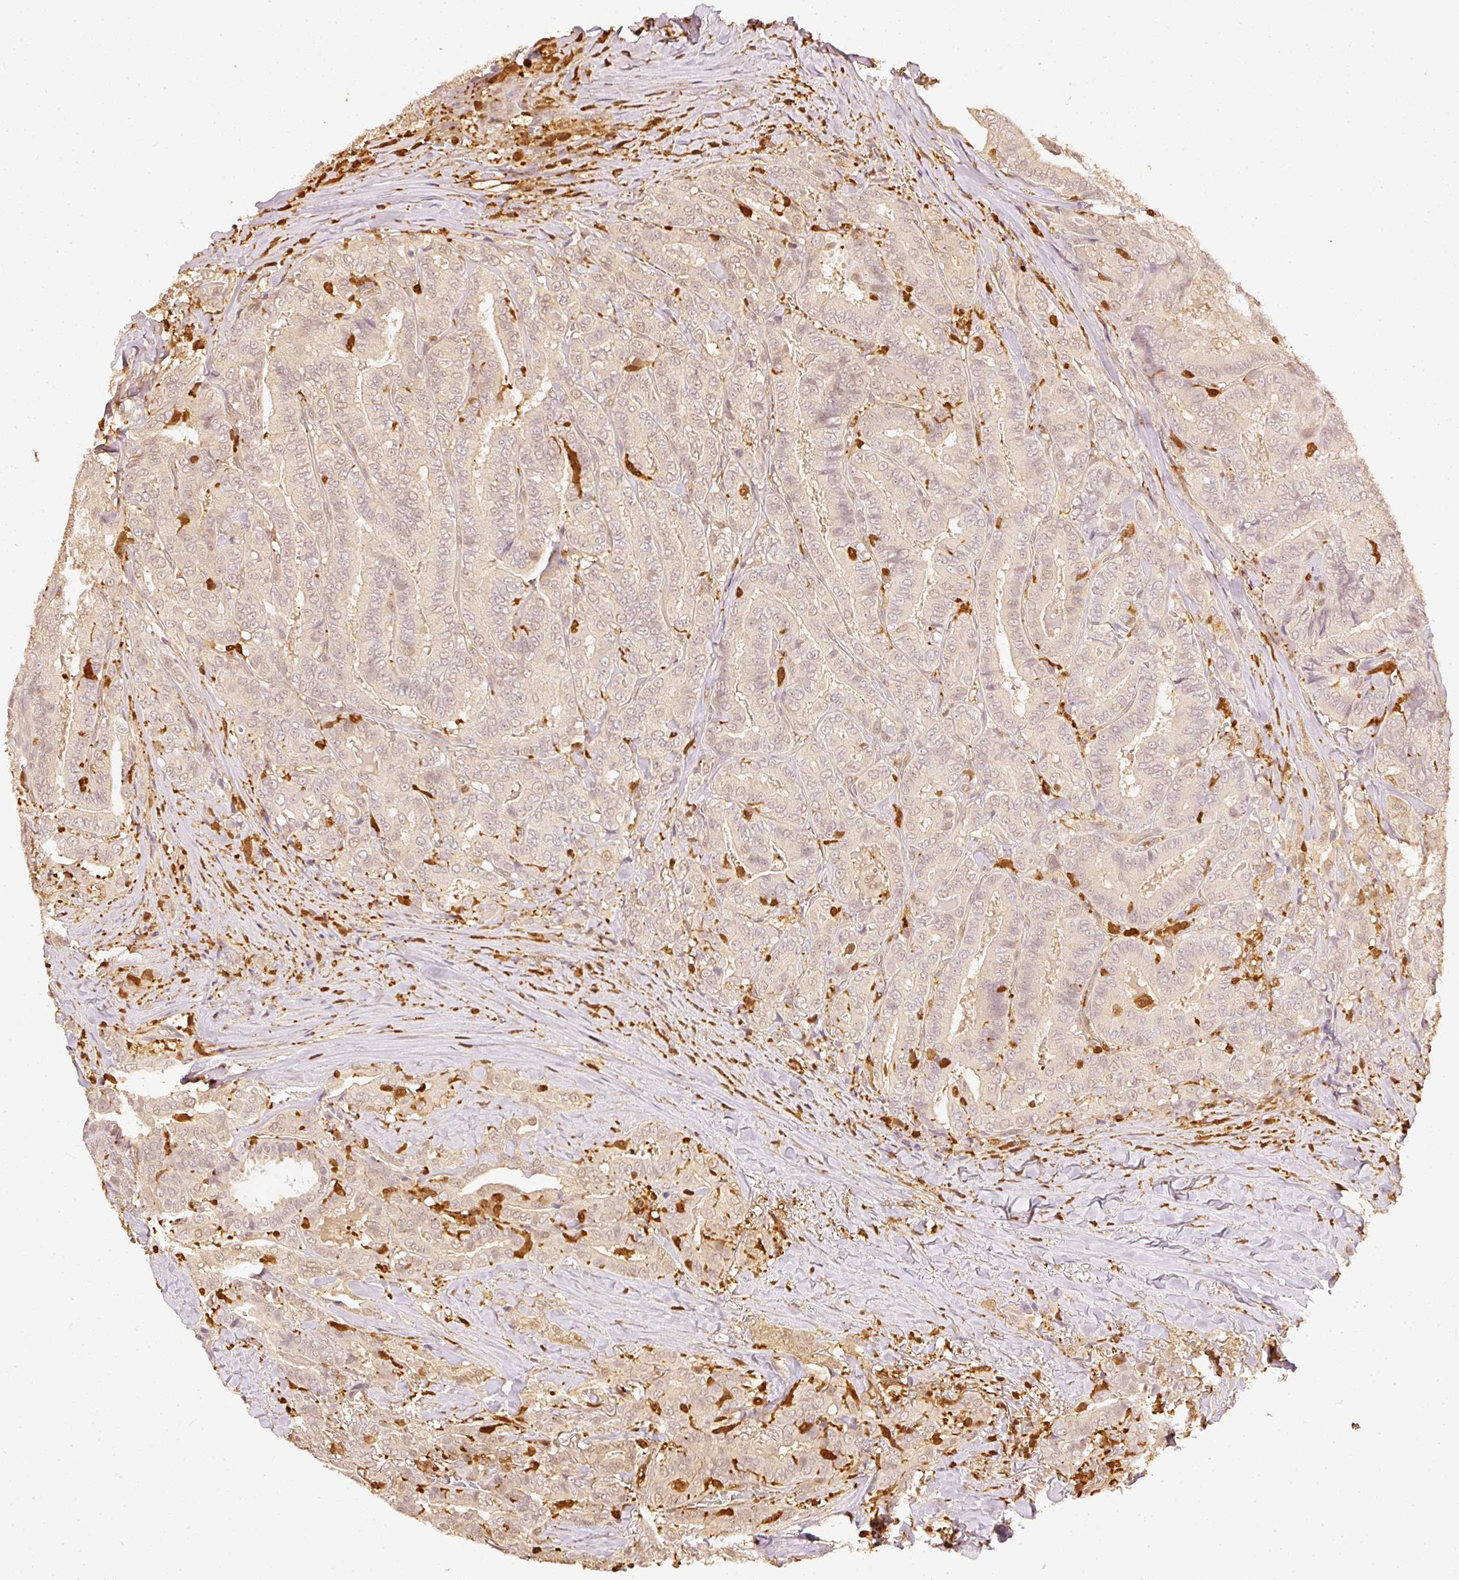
{"staining": {"intensity": "weak", "quantity": "25%-75%", "location": "cytoplasmic/membranous,nuclear"}, "tissue": "thyroid cancer", "cell_type": "Tumor cells", "image_type": "cancer", "snomed": [{"axis": "morphology", "description": "Papillary adenocarcinoma, NOS"}, {"axis": "topography", "description": "Thyroid gland"}], "caption": "An image of papillary adenocarcinoma (thyroid) stained for a protein exhibits weak cytoplasmic/membranous and nuclear brown staining in tumor cells.", "gene": "PFN1", "patient": {"sex": "male", "age": 61}}